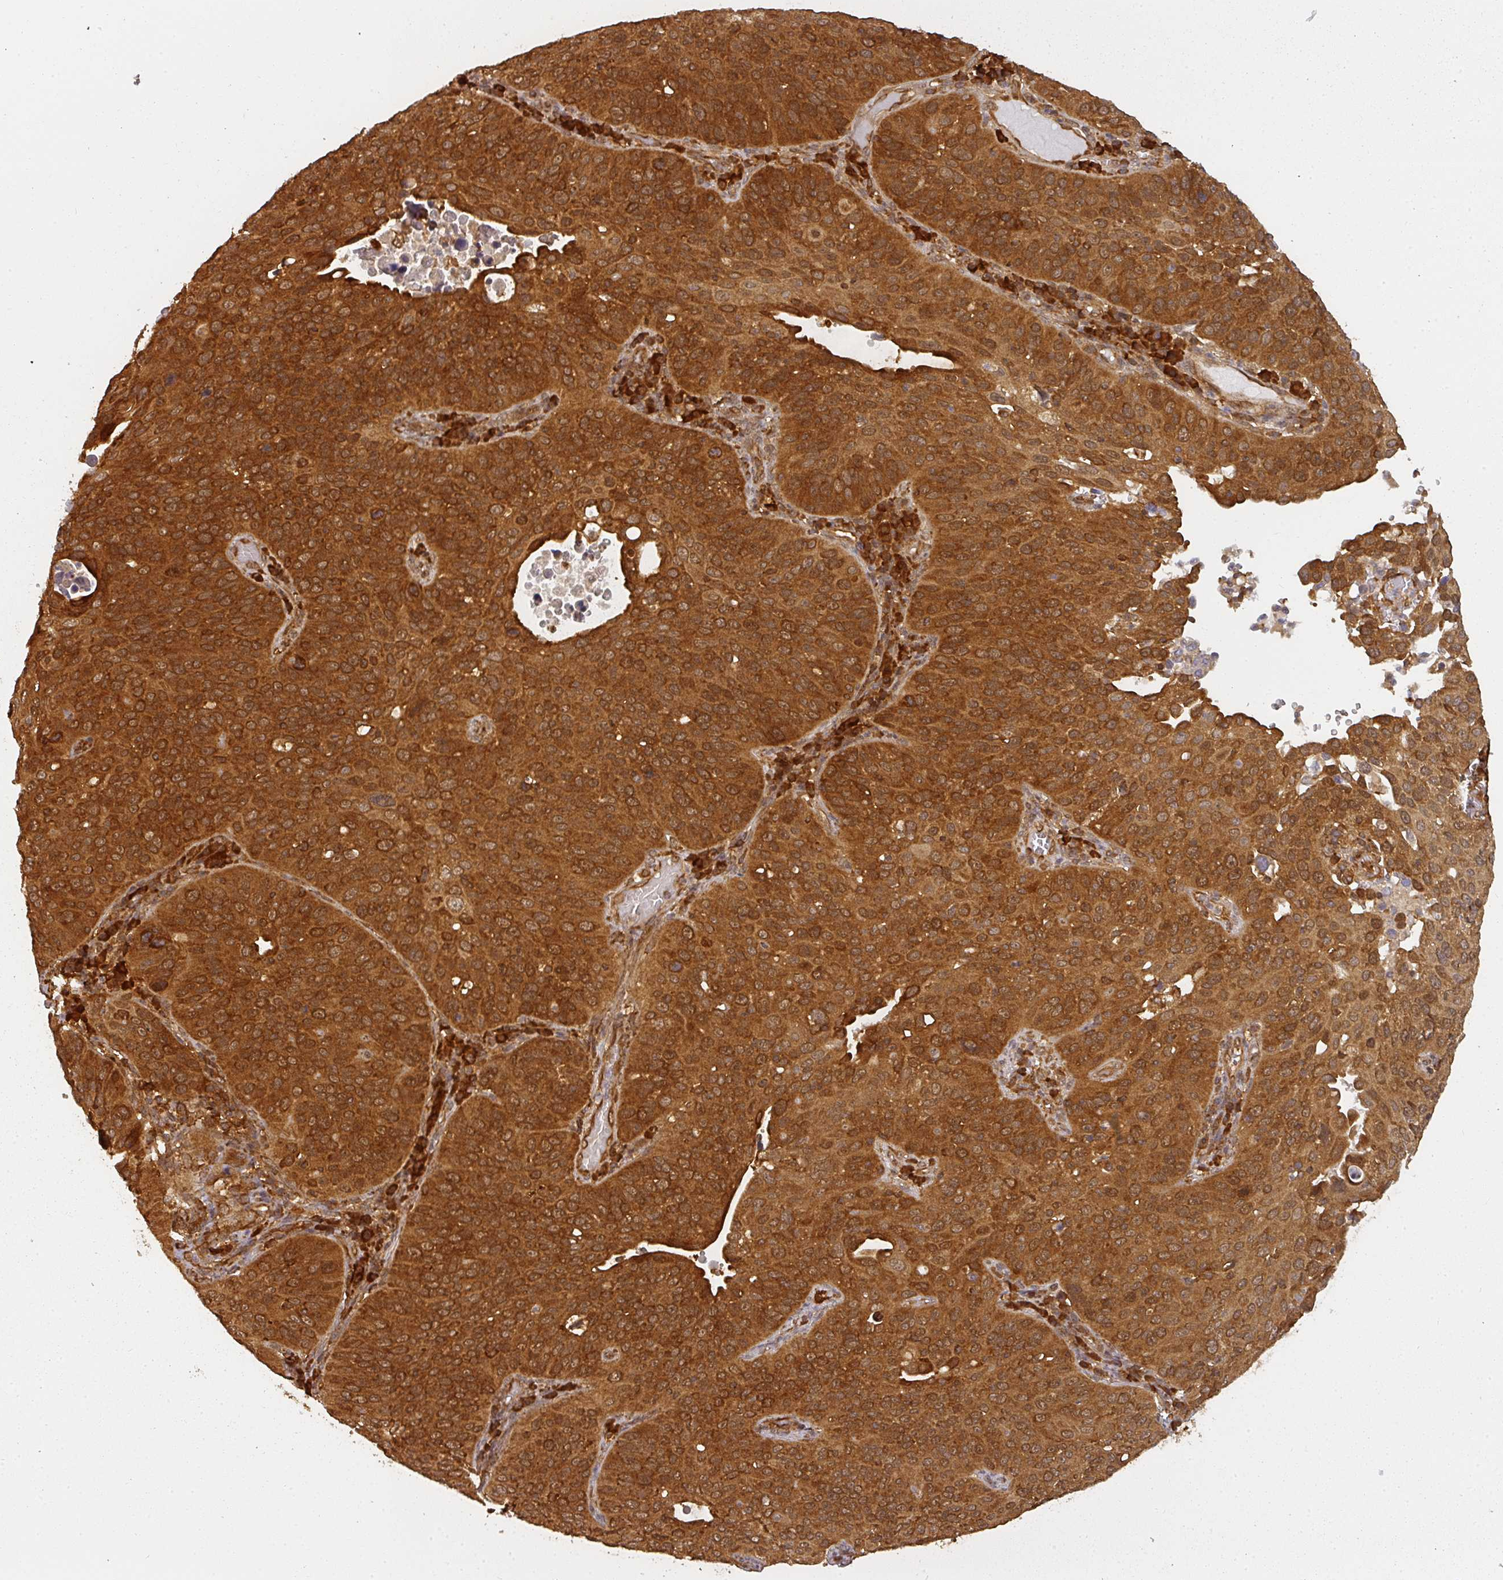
{"staining": {"intensity": "strong", "quantity": ">75%", "location": "cytoplasmic/membranous"}, "tissue": "cervical cancer", "cell_type": "Tumor cells", "image_type": "cancer", "snomed": [{"axis": "morphology", "description": "Squamous cell carcinoma, NOS"}, {"axis": "topography", "description": "Cervix"}], "caption": "Immunohistochemical staining of human cervical cancer (squamous cell carcinoma) shows strong cytoplasmic/membranous protein expression in approximately >75% of tumor cells.", "gene": "PPP6R3", "patient": {"sex": "female", "age": 36}}